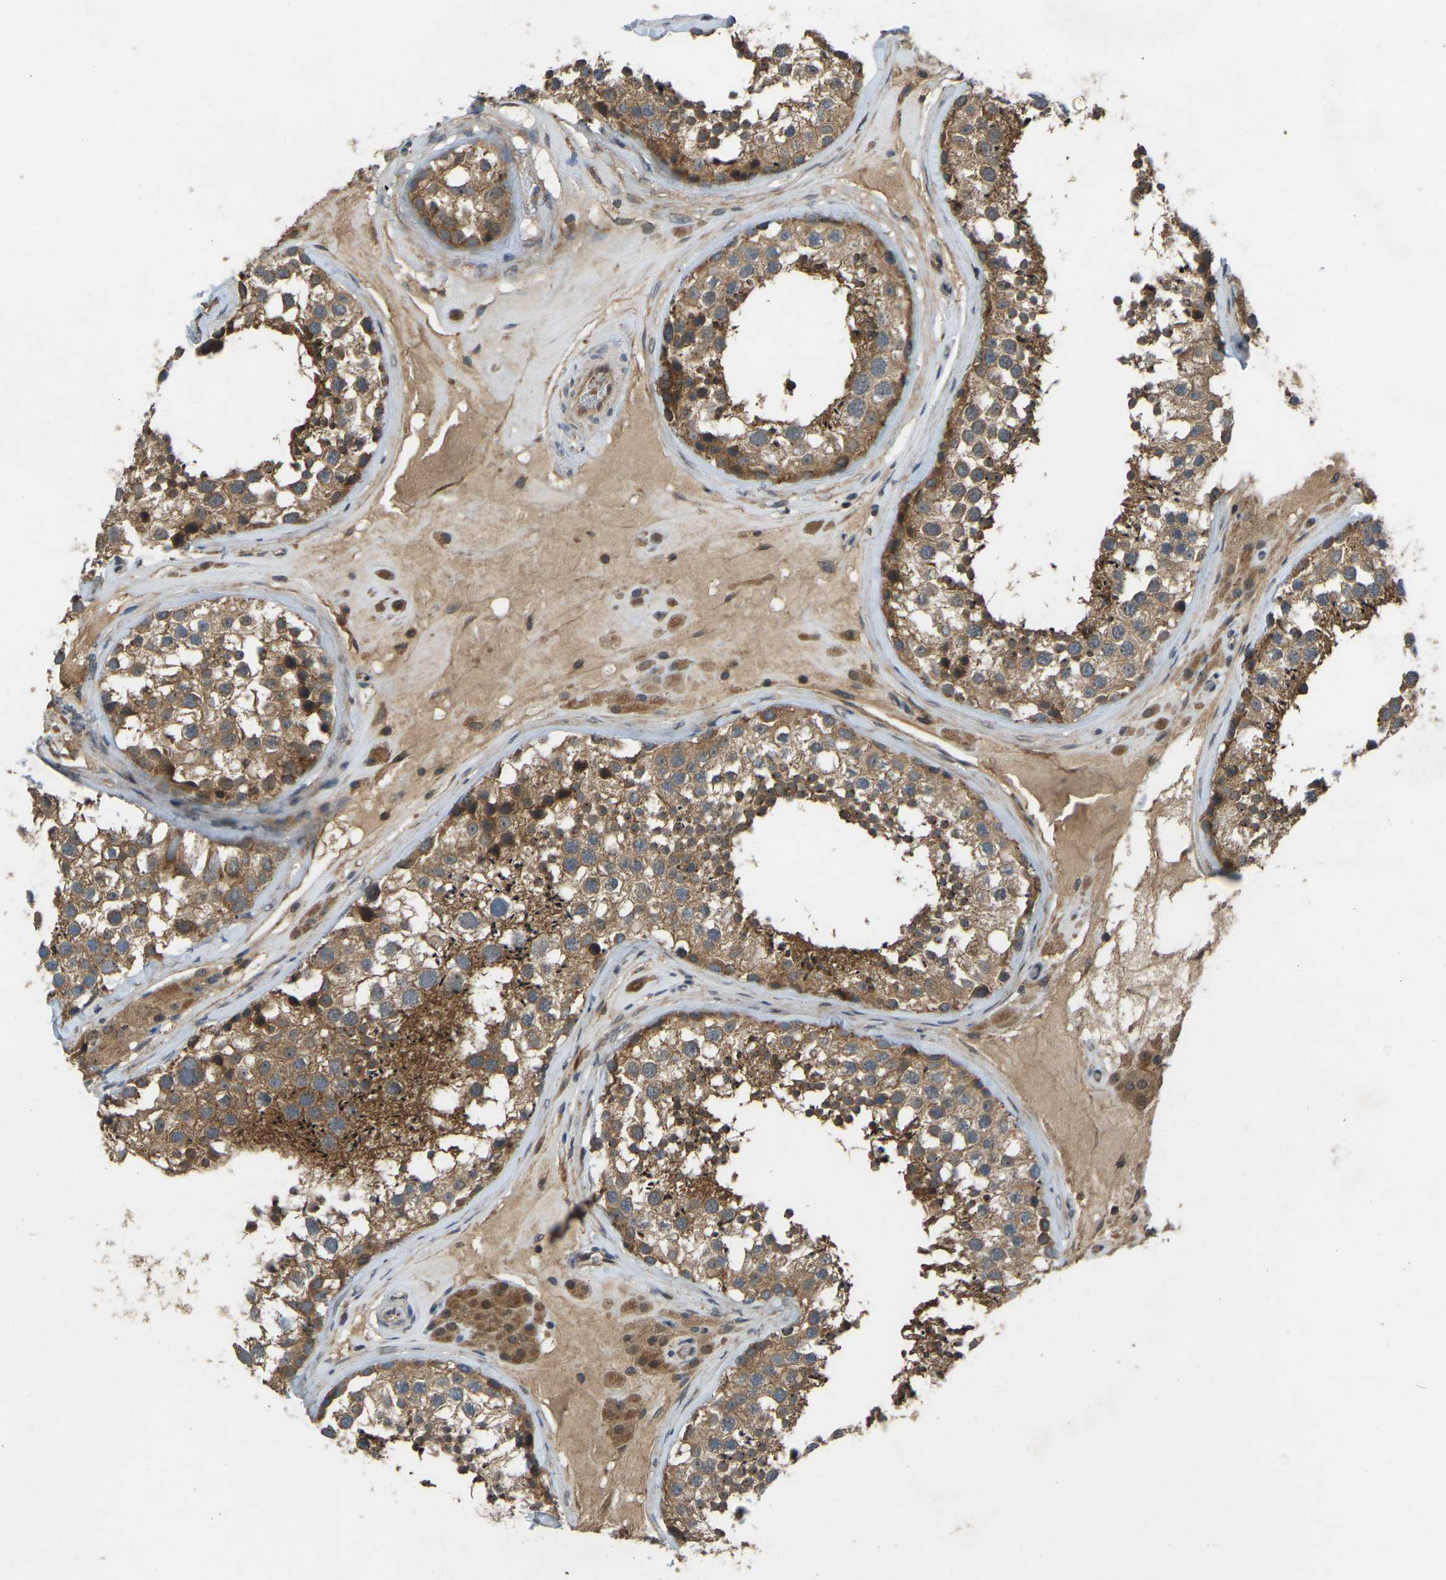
{"staining": {"intensity": "moderate", "quantity": ">75%", "location": "cytoplasmic/membranous"}, "tissue": "testis", "cell_type": "Cells in seminiferous ducts", "image_type": "normal", "snomed": [{"axis": "morphology", "description": "Normal tissue, NOS"}, {"axis": "topography", "description": "Testis"}], "caption": "This photomicrograph displays immunohistochemistry staining of unremarkable human testis, with medium moderate cytoplasmic/membranous expression in about >75% of cells in seminiferous ducts.", "gene": "ZNF71", "patient": {"sex": "male", "age": 46}}